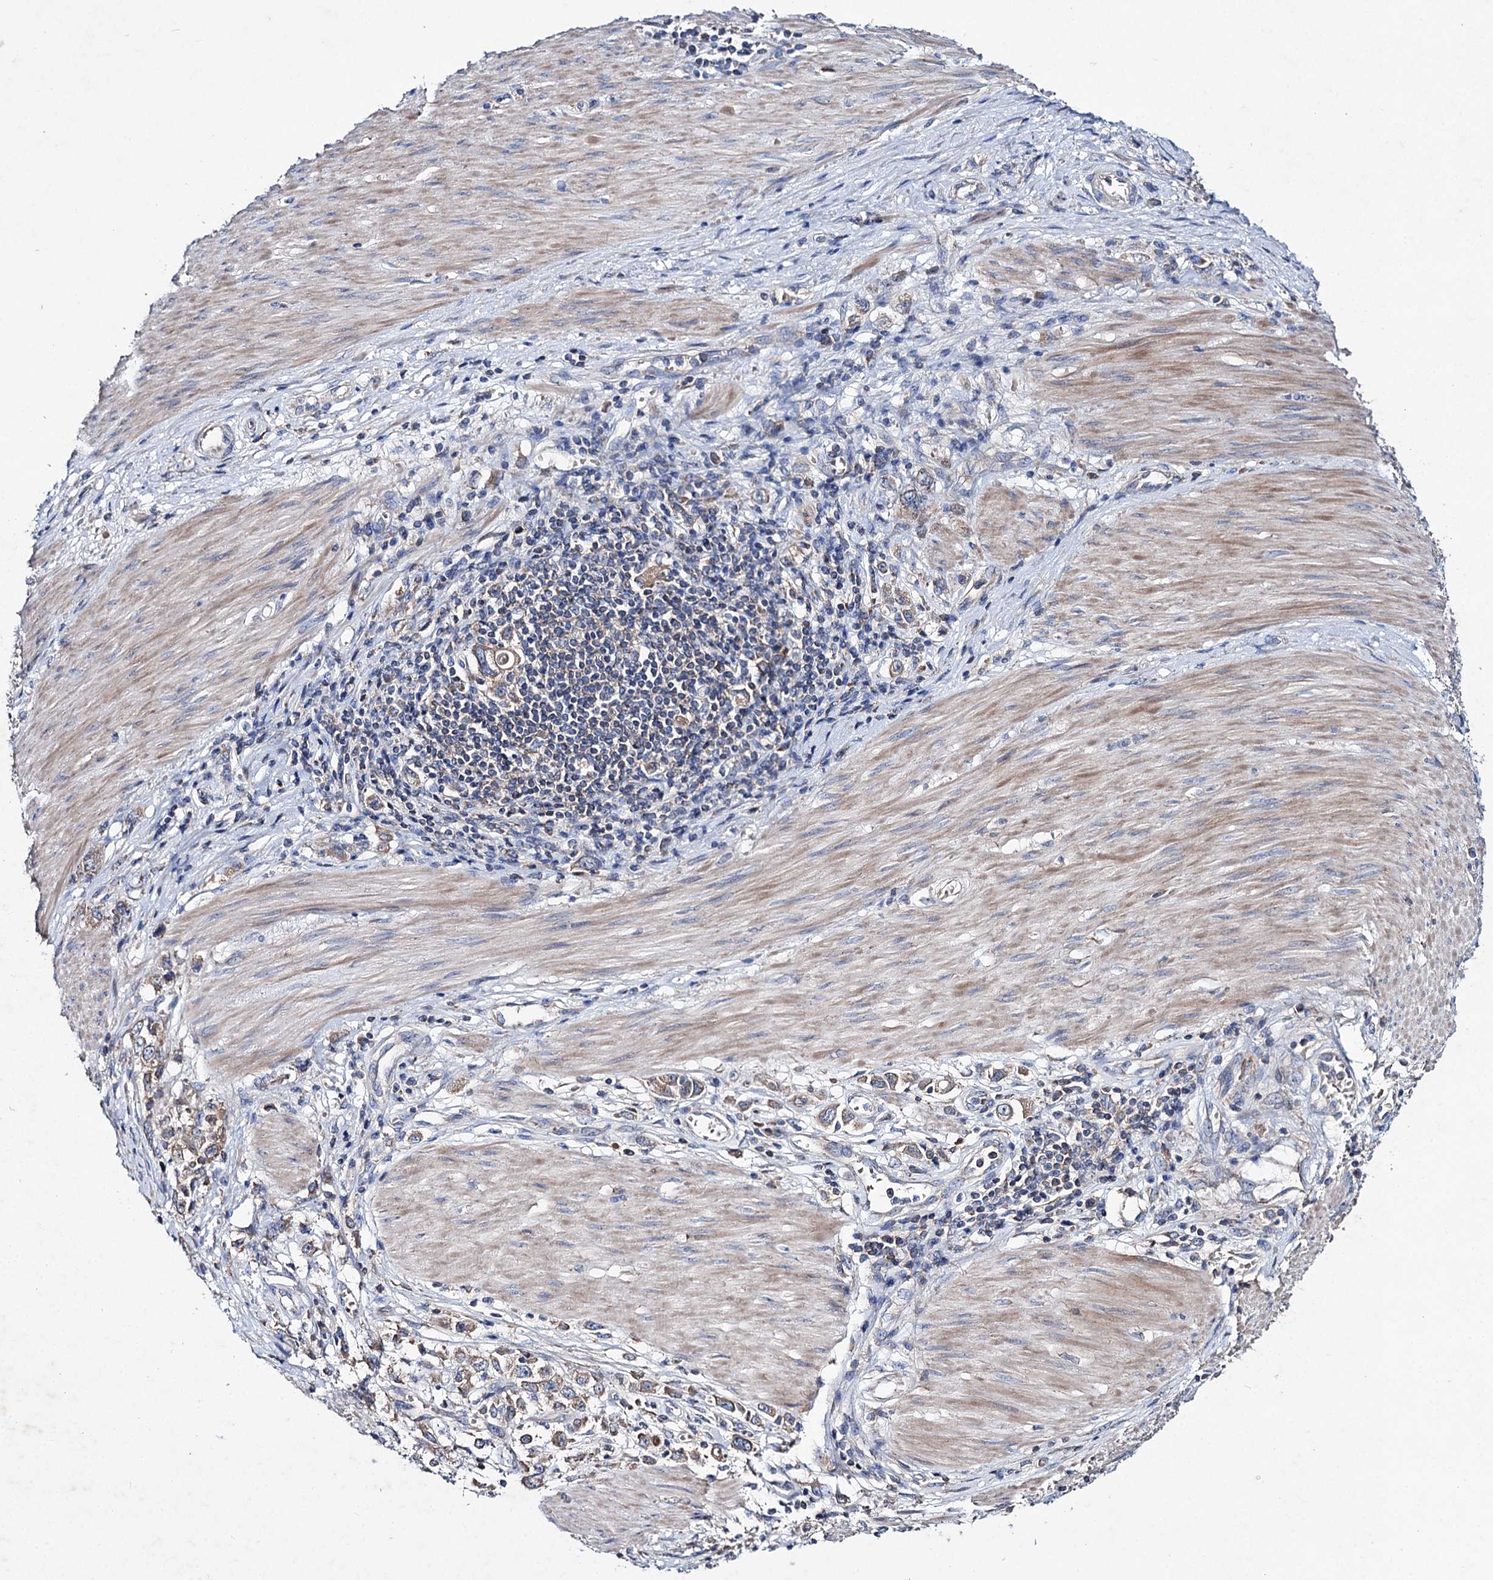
{"staining": {"intensity": "weak", "quantity": ">75%", "location": "cytoplasmic/membranous"}, "tissue": "stomach cancer", "cell_type": "Tumor cells", "image_type": "cancer", "snomed": [{"axis": "morphology", "description": "Adenocarcinoma, NOS"}, {"axis": "topography", "description": "Stomach"}], "caption": "Stomach cancer (adenocarcinoma) stained with DAB IHC displays low levels of weak cytoplasmic/membranous staining in approximately >75% of tumor cells.", "gene": "CLPB", "patient": {"sex": "female", "age": 76}}